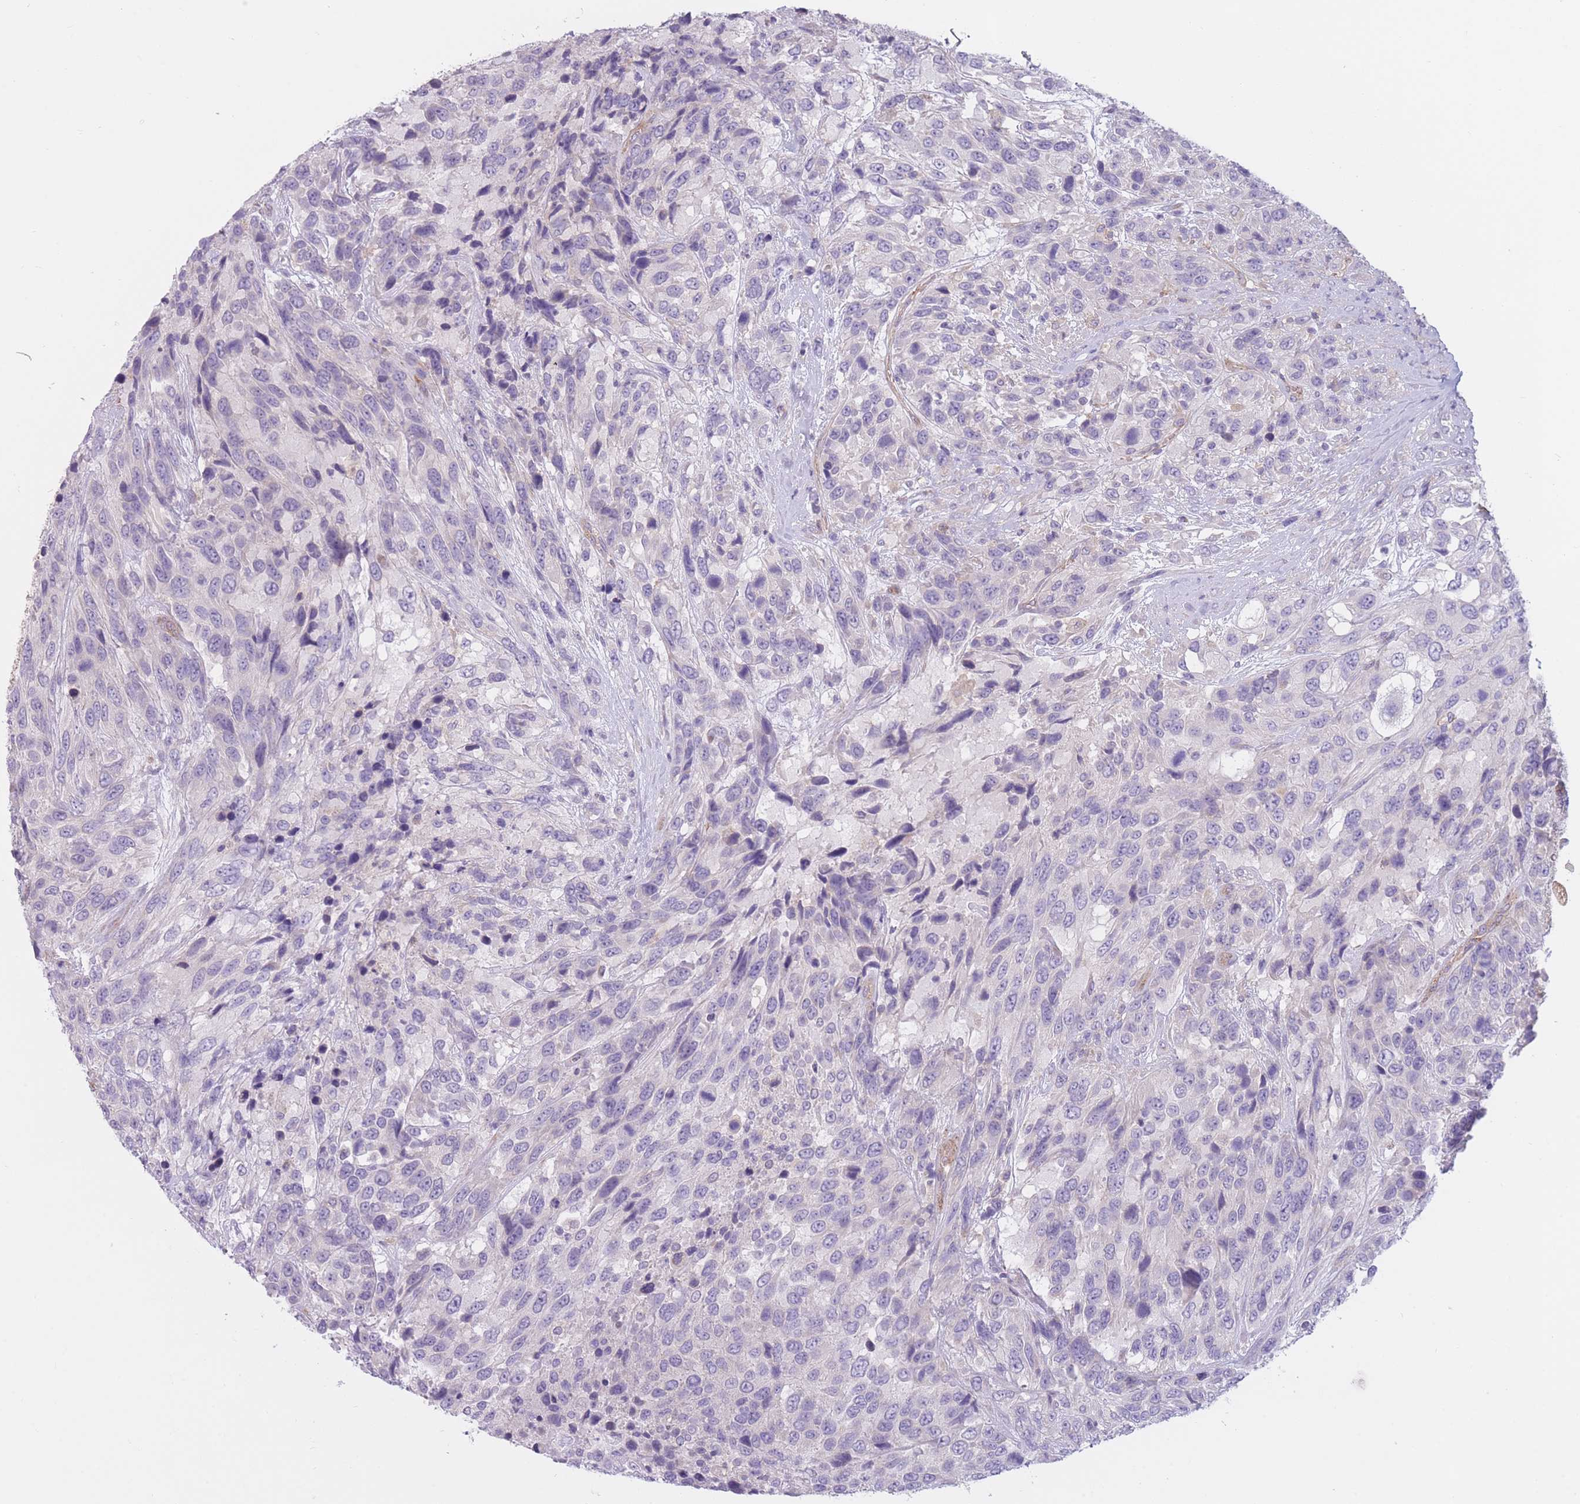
{"staining": {"intensity": "negative", "quantity": "none", "location": "none"}, "tissue": "urothelial cancer", "cell_type": "Tumor cells", "image_type": "cancer", "snomed": [{"axis": "morphology", "description": "Urothelial carcinoma, High grade"}, {"axis": "topography", "description": "Urinary bladder"}], "caption": "High power microscopy histopathology image of an immunohistochemistry (IHC) photomicrograph of urothelial cancer, revealing no significant positivity in tumor cells.", "gene": "SERPINB3", "patient": {"sex": "female", "age": 70}}